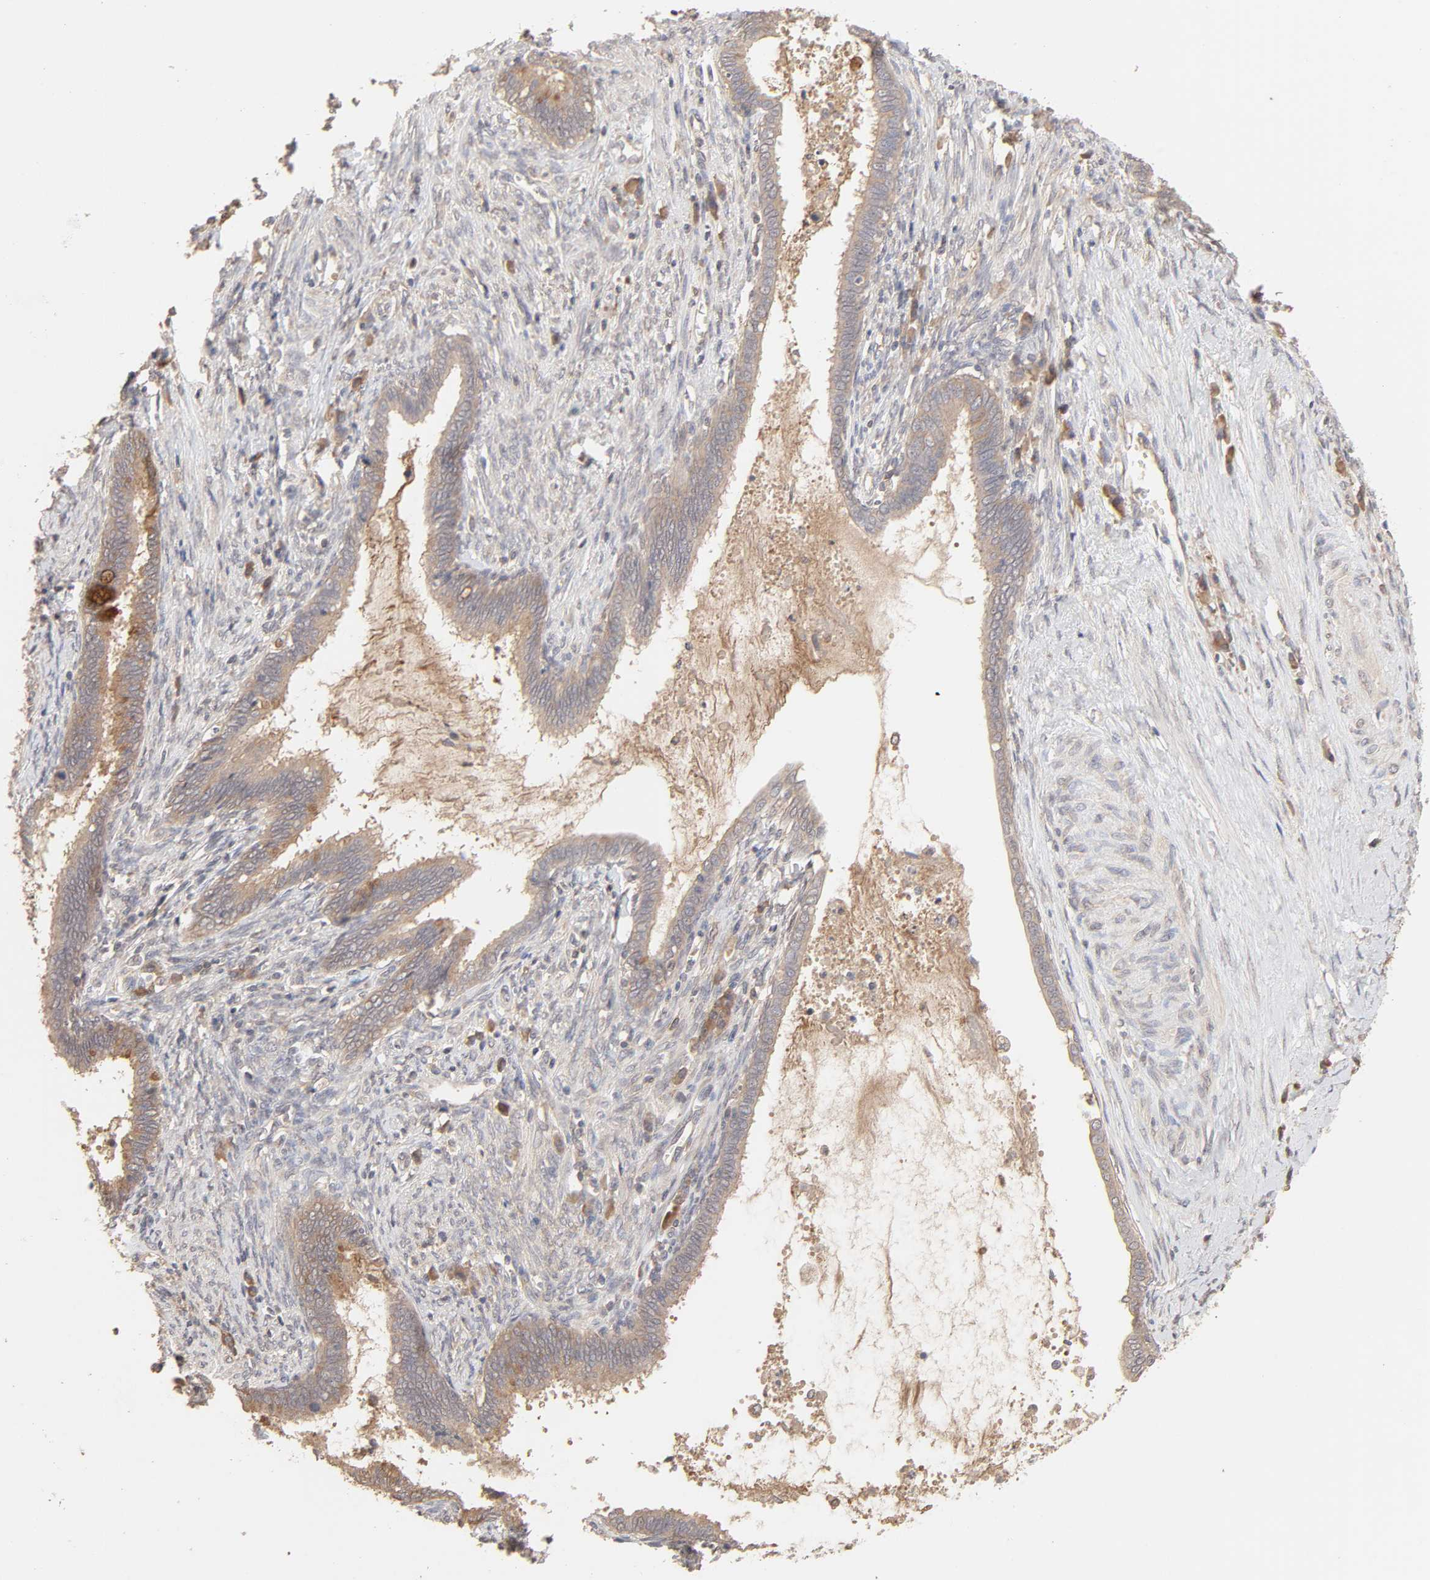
{"staining": {"intensity": "strong", "quantity": "<25%", "location": "cytoplasmic/membranous"}, "tissue": "cervical cancer", "cell_type": "Tumor cells", "image_type": "cancer", "snomed": [{"axis": "morphology", "description": "Adenocarcinoma, NOS"}, {"axis": "topography", "description": "Cervix"}], "caption": "Immunohistochemical staining of cervical cancer (adenocarcinoma) exhibits strong cytoplasmic/membranous protein expression in about <25% of tumor cells.", "gene": "AP1G2", "patient": {"sex": "female", "age": 44}}